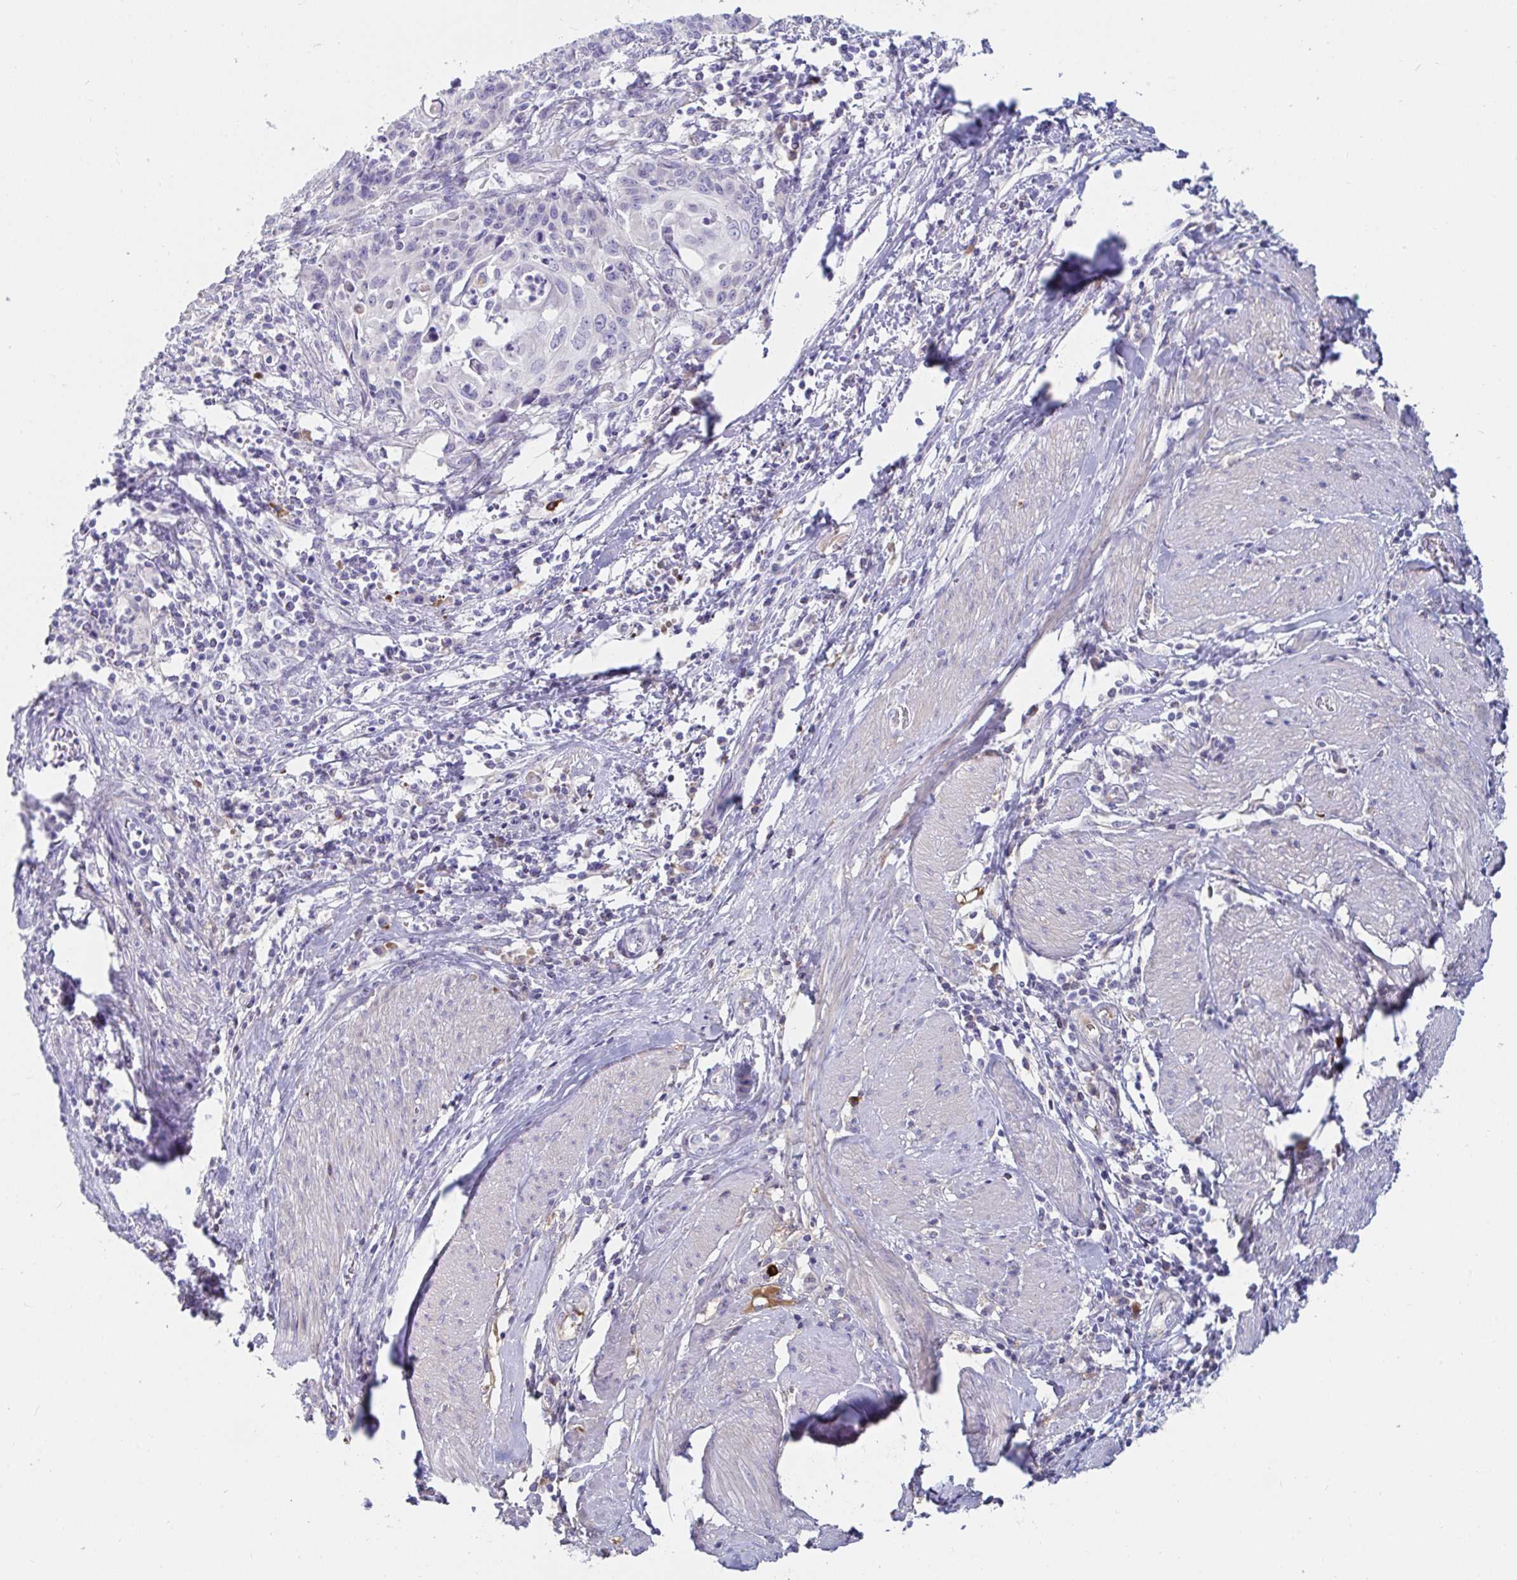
{"staining": {"intensity": "negative", "quantity": "none", "location": "none"}, "tissue": "cervical cancer", "cell_type": "Tumor cells", "image_type": "cancer", "snomed": [{"axis": "morphology", "description": "Squamous cell carcinoma, NOS"}, {"axis": "topography", "description": "Cervix"}], "caption": "The immunohistochemistry photomicrograph has no significant positivity in tumor cells of cervical cancer tissue.", "gene": "C4orf17", "patient": {"sex": "female", "age": 65}}